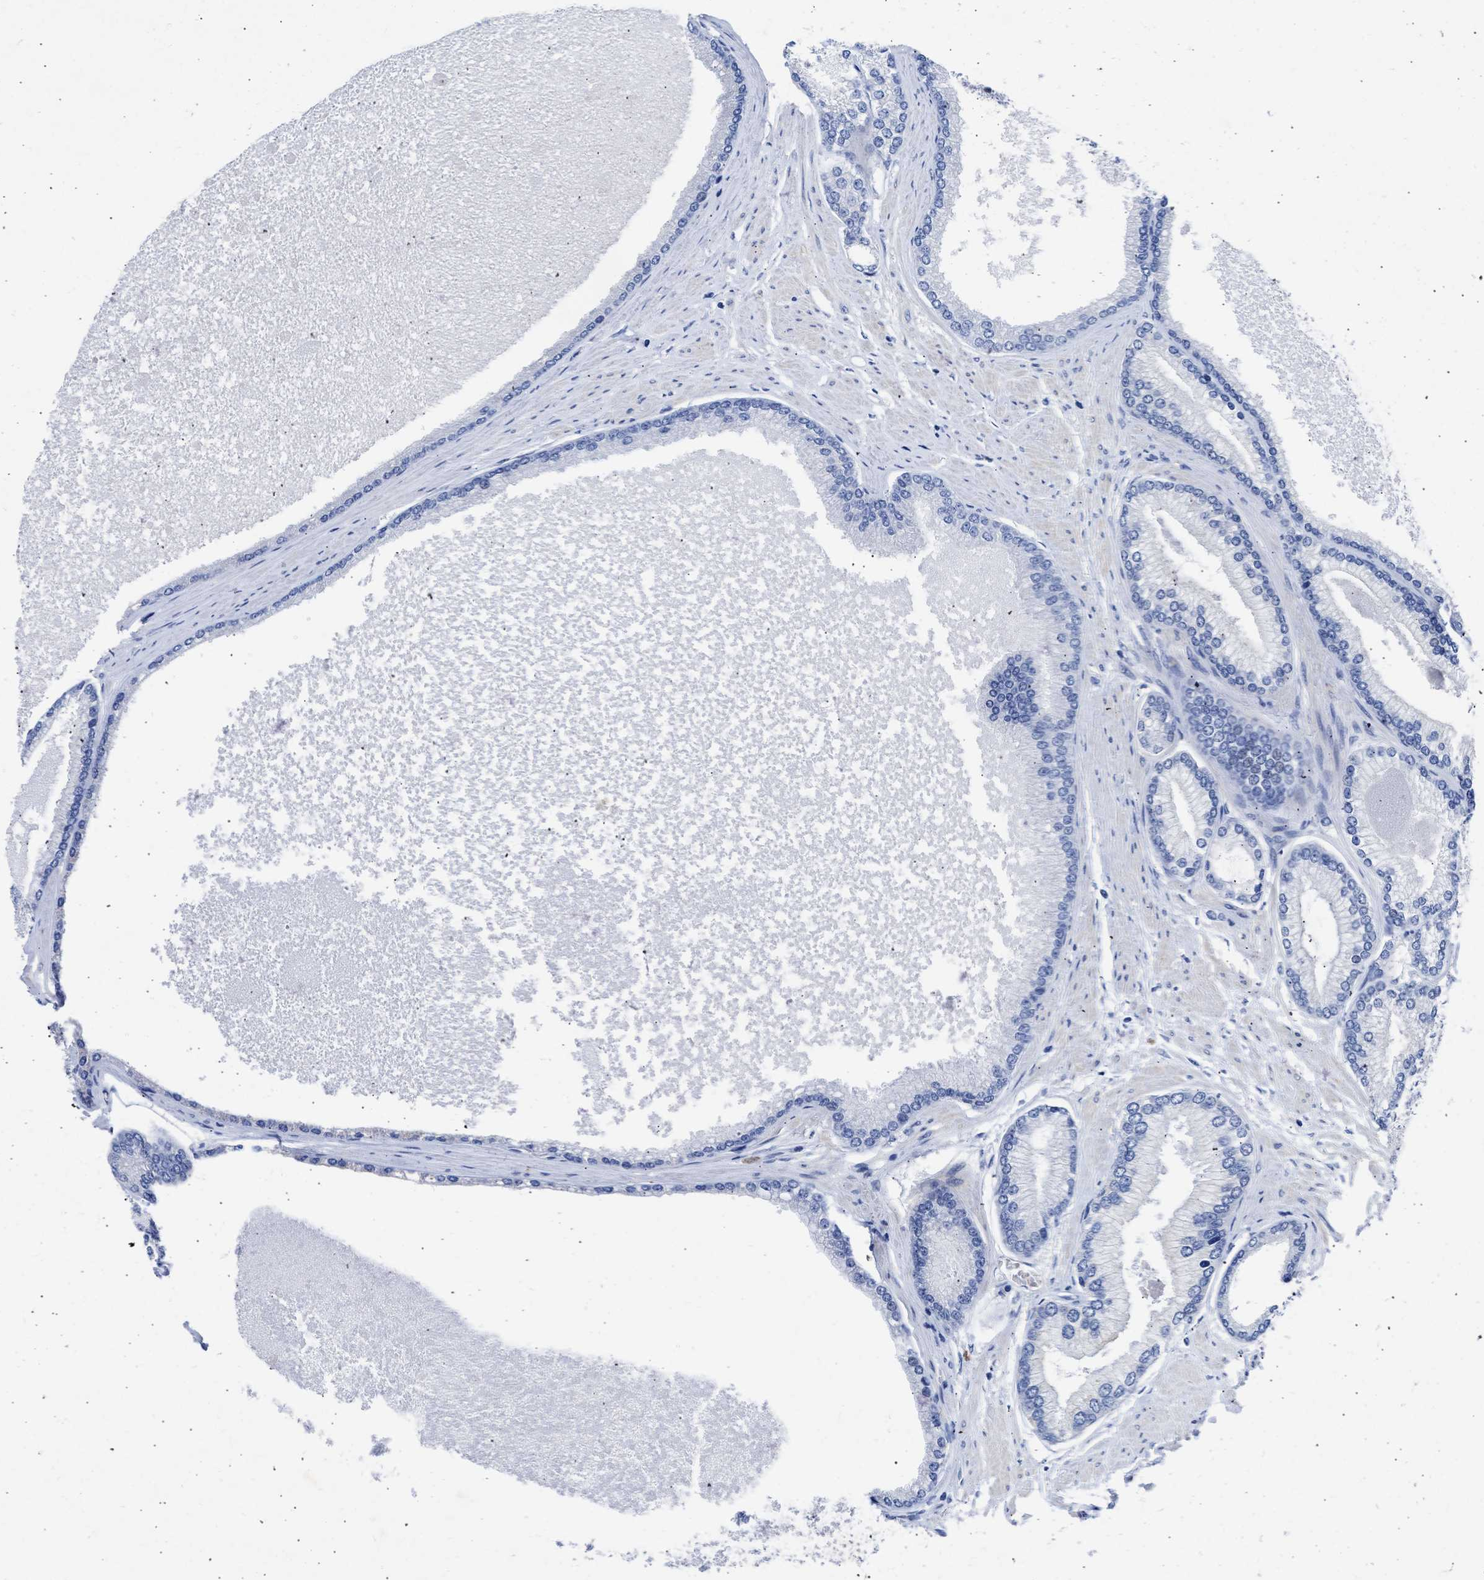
{"staining": {"intensity": "negative", "quantity": "none", "location": "none"}, "tissue": "prostate cancer", "cell_type": "Tumor cells", "image_type": "cancer", "snomed": [{"axis": "morphology", "description": "Adenocarcinoma, High grade"}, {"axis": "topography", "description": "Prostate"}], "caption": "A high-resolution image shows immunohistochemistry (IHC) staining of prostate cancer, which demonstrates no significant expression in tumor cells.", "gene": "DDX41", "patient": {"sex": "male", "age": 61}}